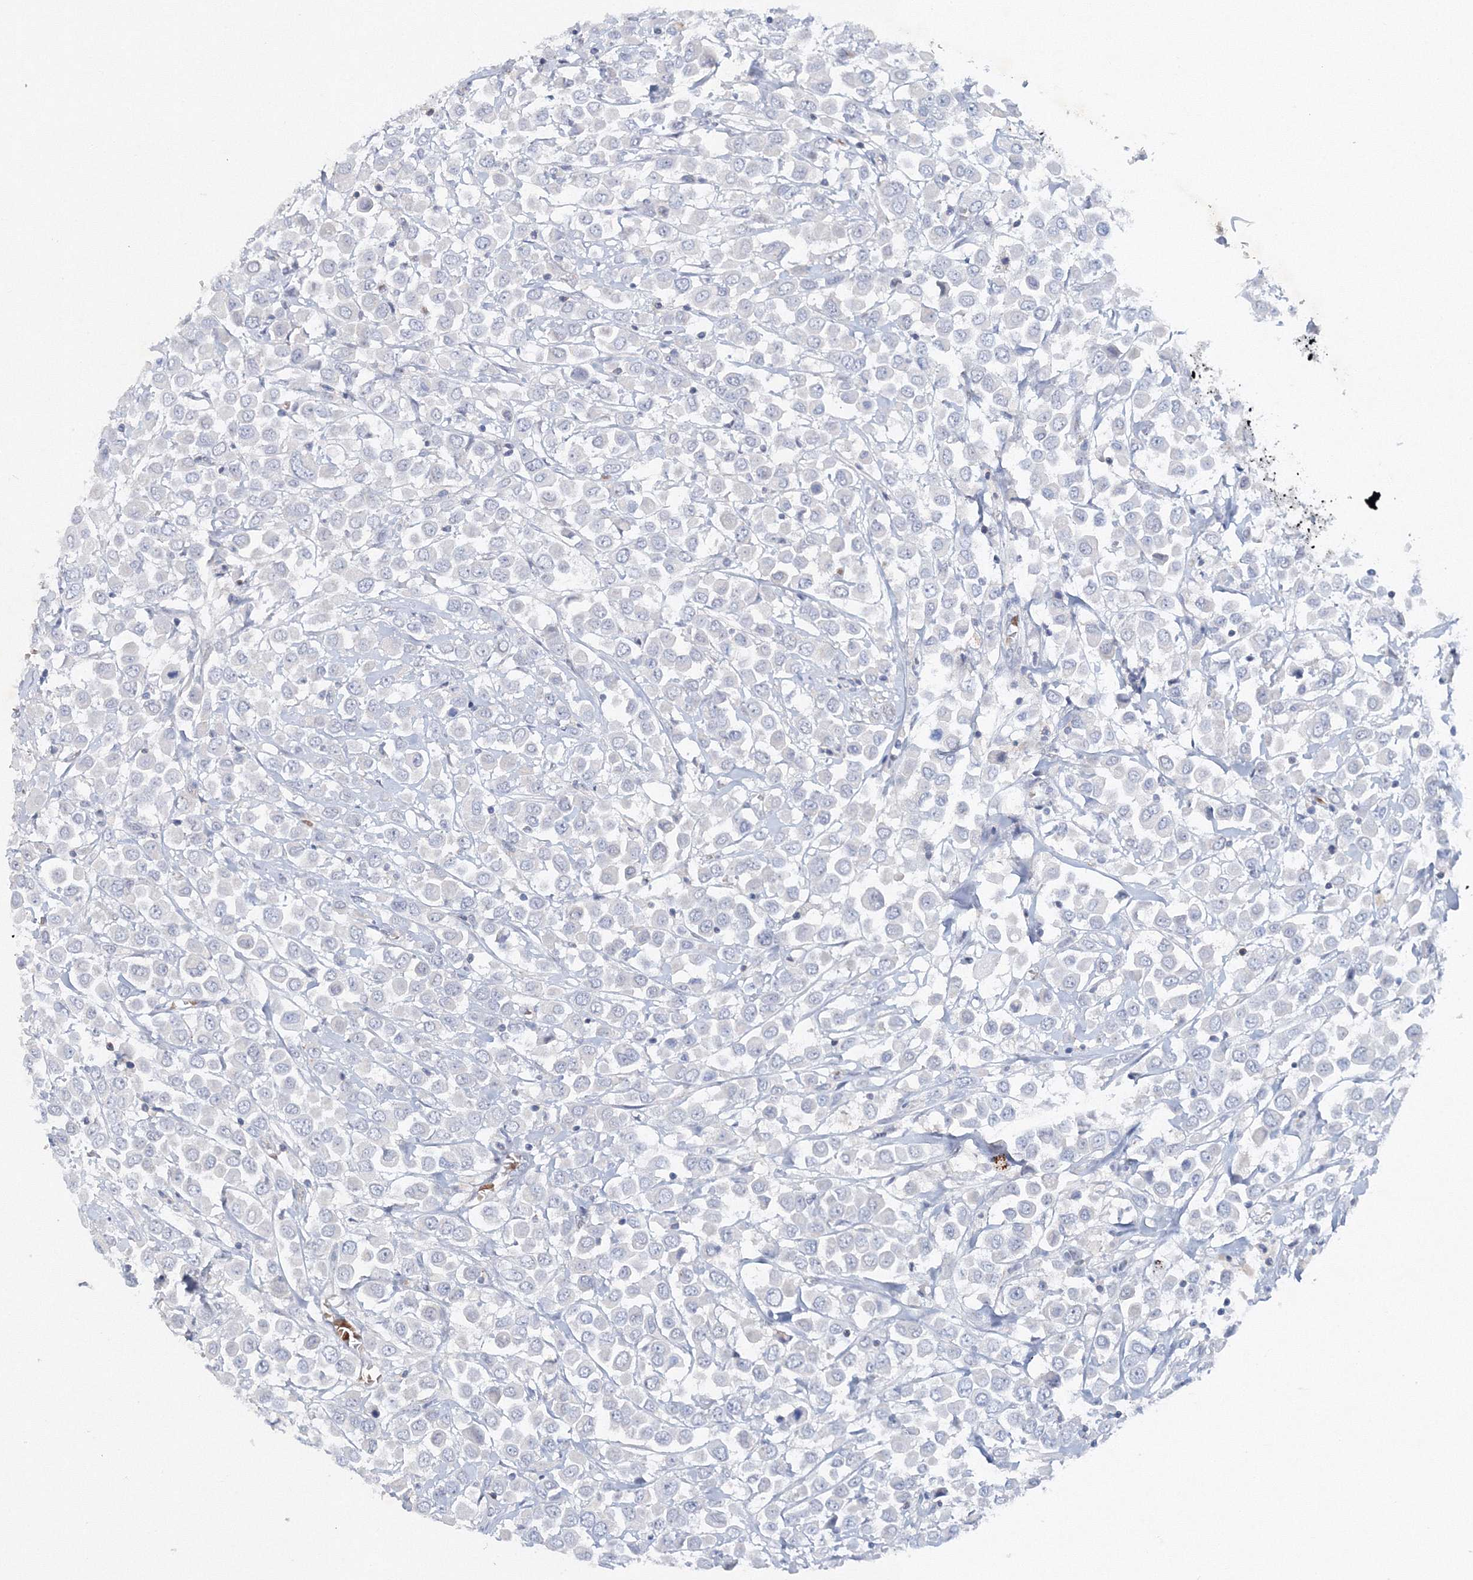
{"staining": {"intensity": "negative", "quantity": "none", "location": "none"}, "tissue": "breast cancer", "cell_type": "Tumor cells", "image_type": "cancer", "snomed": [{"axis": "morphology", "description": "Duct carcinoma"}, {"axis": "topography", "description": "Breast"}], "caption": "Tumor cells are negative for protein expression in human breast cancer.", "gene": "SH3BP5", "patient": {"sex": "female", "age": 61}}